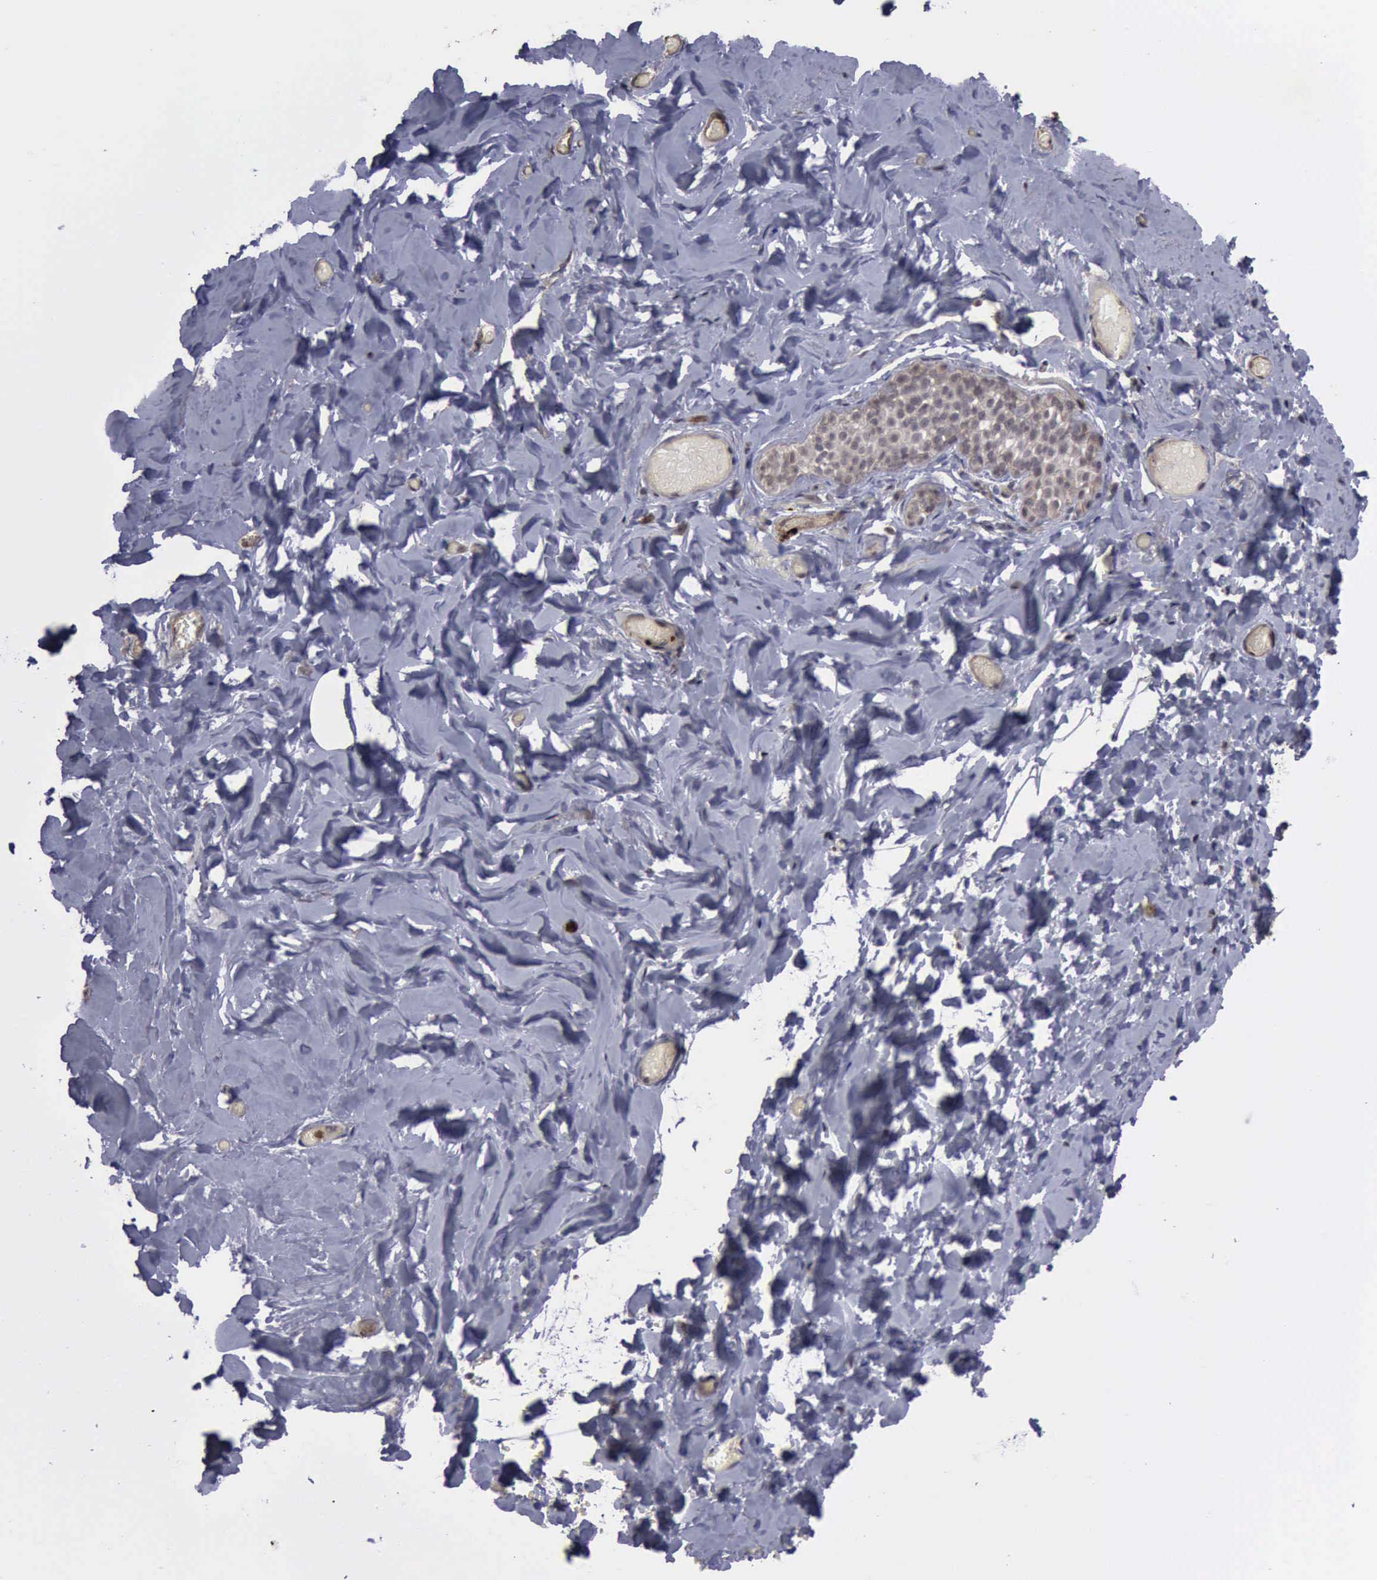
{"staining": {"intensity": "negative", "quantity": "none", "location": "none"}, "tissue": "breast", "cell_type": "Adipocytes", "image_type": "normal", "snomed": [{"axis": "morphology", "description": "Normal tissue, NOS"}, {"axis": "topography", "description": "Breast"}], "caption": "High power microscopy photomicrograph of an IHC photomicrograph of unremarkable breast, revealing no significant positivity in adipocytes. (DAB immunohistochemistry (IHC) visualized using brightfield microscopy, high magnification).", "gene": "MMP9", "patient": {"sex": "female", "age": 75}}